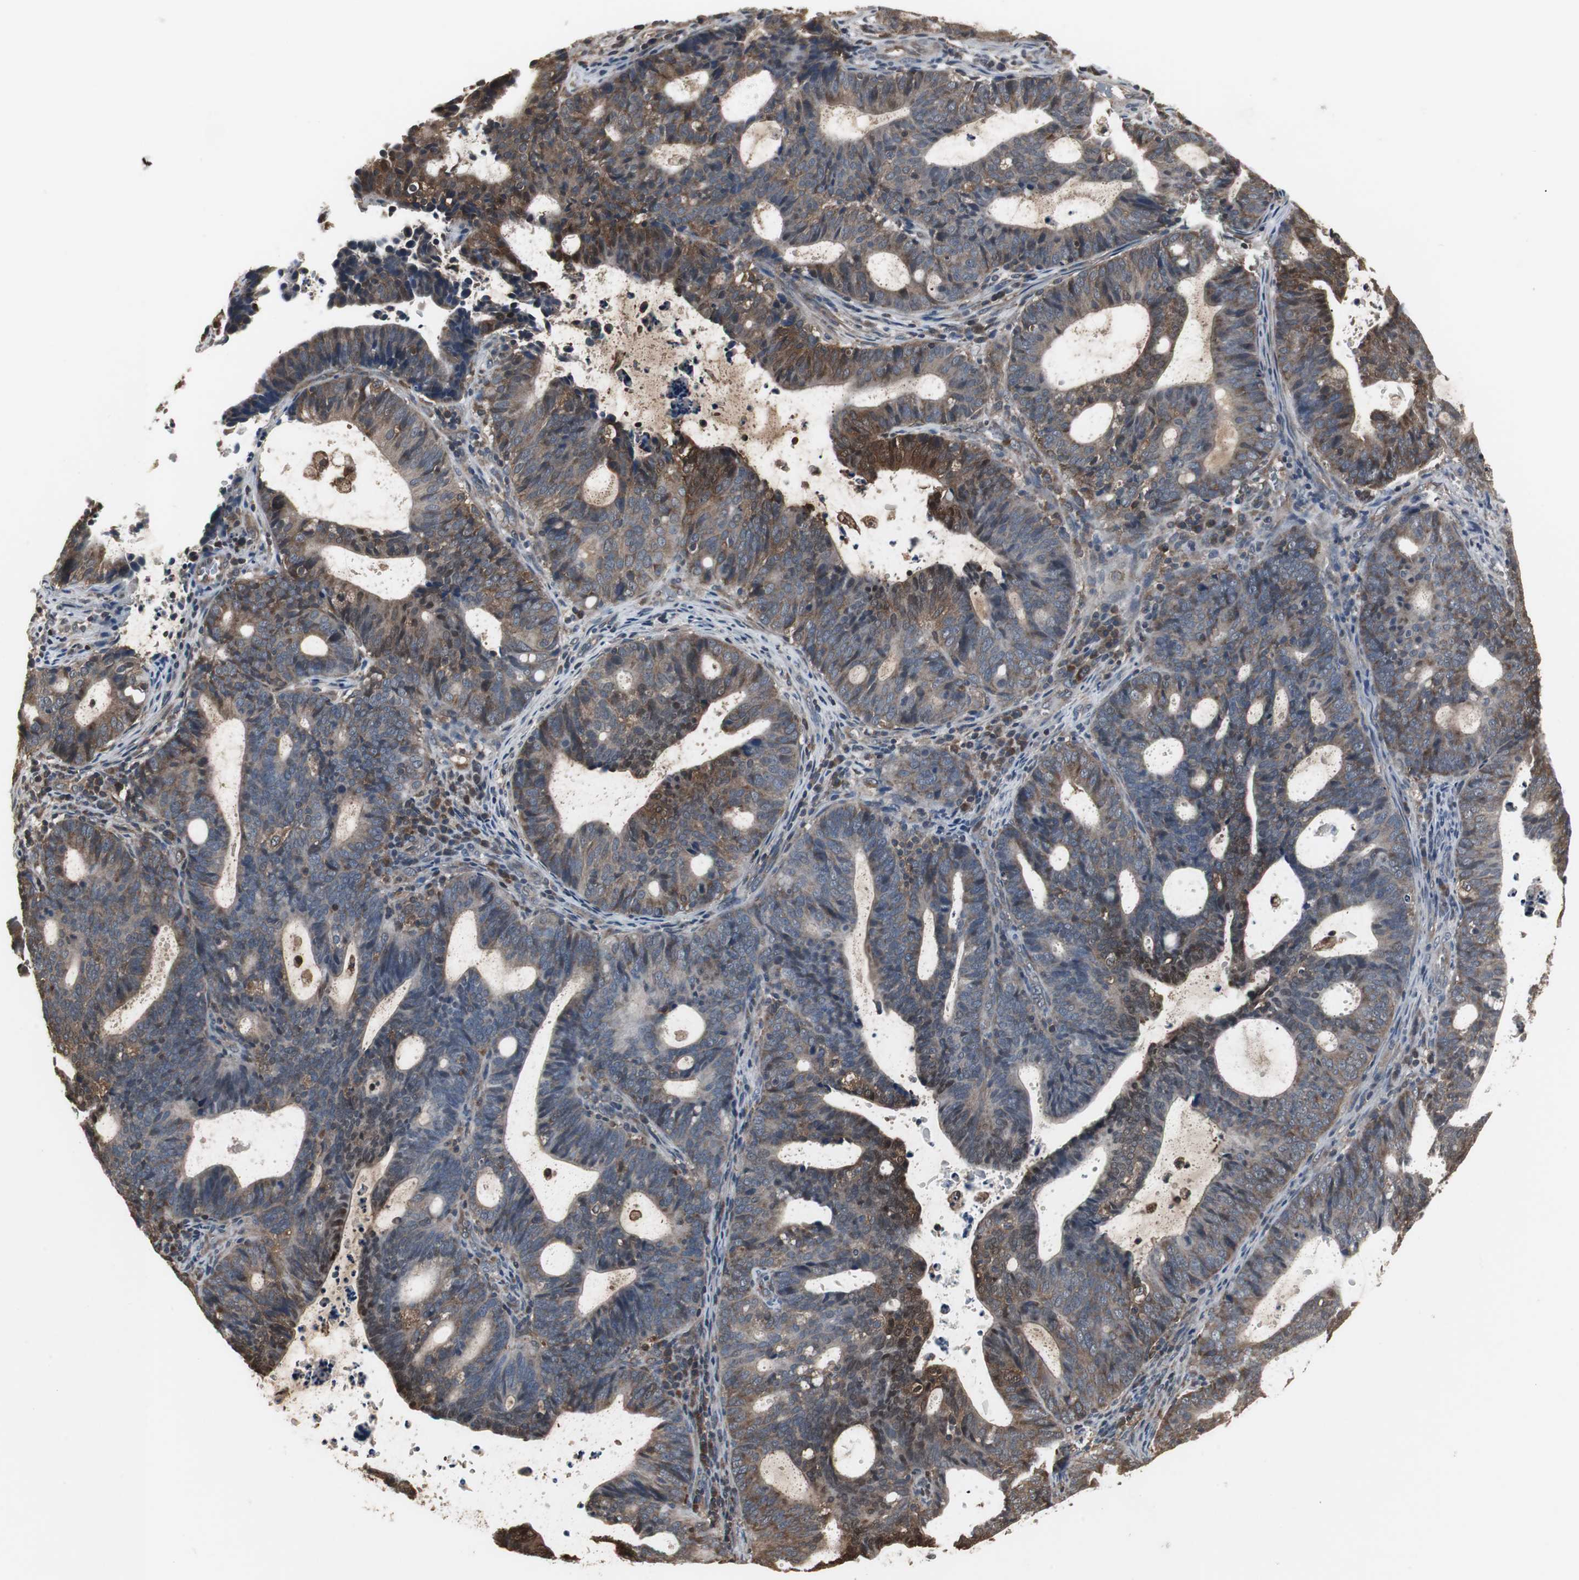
{"staining": {"intensity": "strong", "quantity": "25%-75%", "location": "cytoplasmic/membranous"}, "tissue": "endometrial cancer", "cell_type": "Tumor cells", "image_type": "cancer", "snomed": [{"axis": "morphology", "description": "Adenocarcinoma, NOS"}, {"axis": "topography", "description": "Uterus"}], "caption": "Tumor cells exhibit high levels of strong cytoplasmic/membranous staining in about 25%-75% of cells in adenocarcinoma (endometrial). (DAB (3,3'-diaminobenzidine) = brown stain, brightfield microscopy at high magnification).", "gene": "ZSCAN22", "patient": {"sex": "female", "age": 83}}